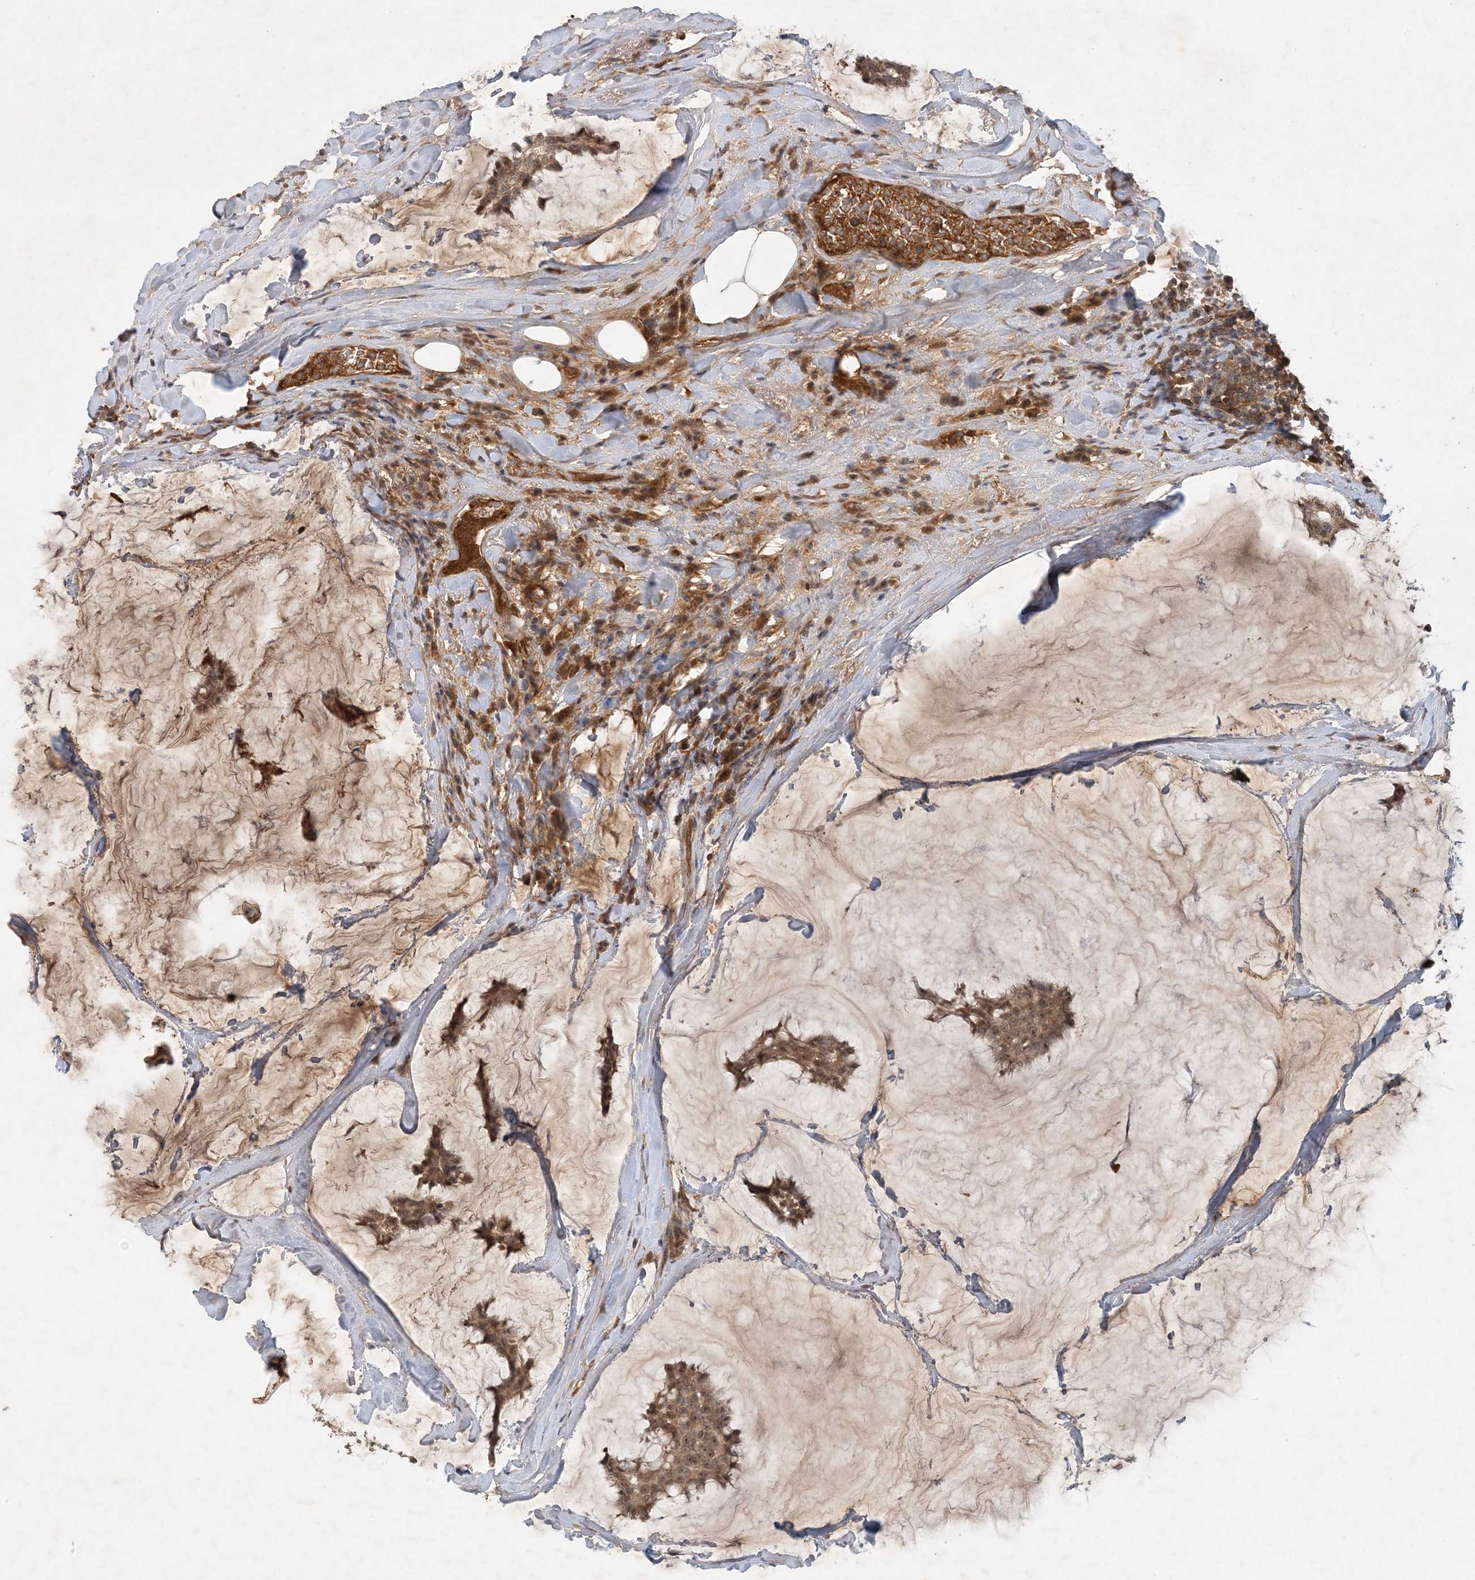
{"staining": {"intensity": "moderate", "quantity": ">75%", "location": "cytoplasmic/membranous,nuclear"}, "tissue": "breast cancer", "cell_type": "Tumor cells", "image_type": "cancer", "snomed": [{"axis": "morphology", "description": "Duct carcinoma"}, {"axis": "topography", "description": "Breast"}], "caption": "Moderate cytoplasmic/membranous and nuclear expression for a protein is seen in about >75% of tumor cells of invasive ductal carcinoma (breast) using immunohistochemistry (IHC).", "gene": "ZCCHC4", "patient": {"sex": "female", "age": 93}}